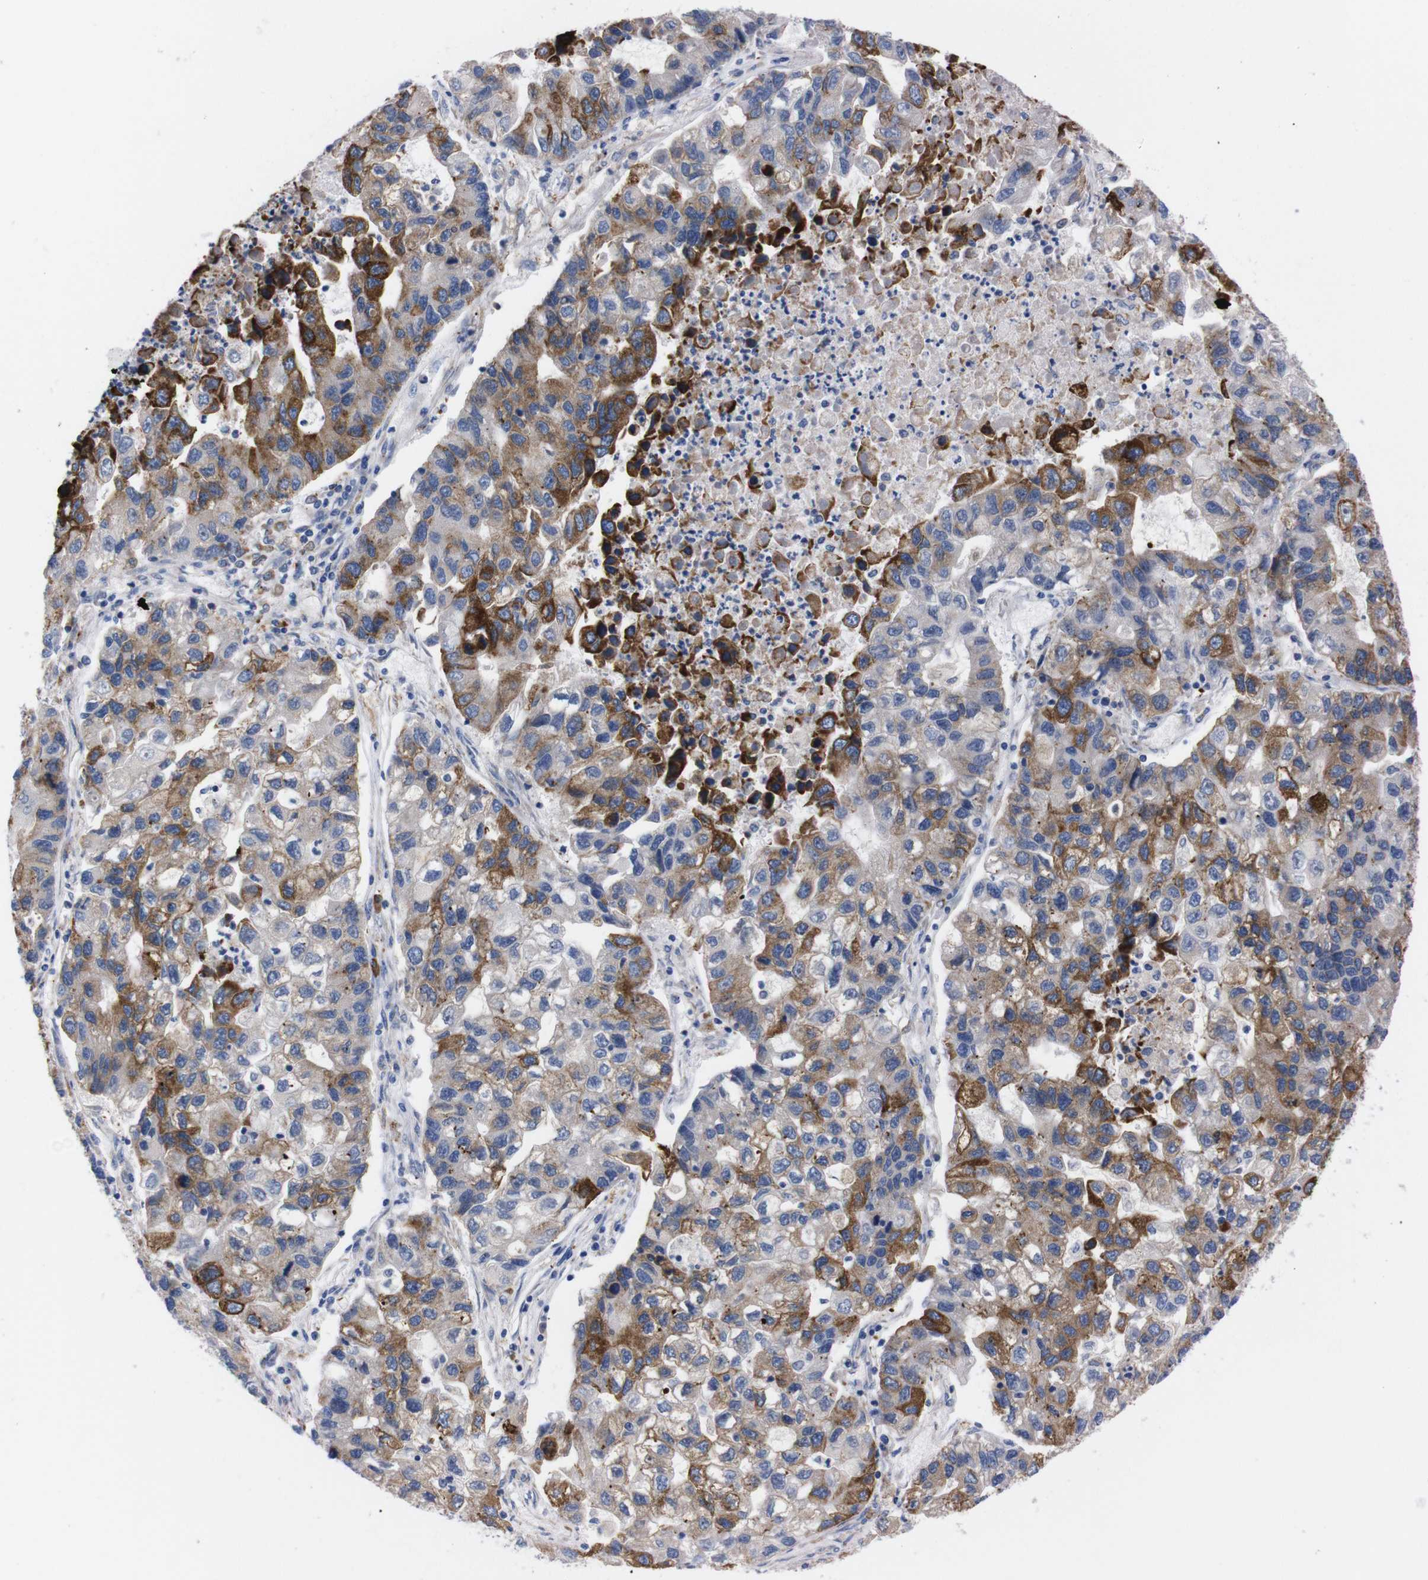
{"staining": {"intensity": "moderate", "quantity": "25%-75%", "location": "cytoplasmic/membranous"}, "tissue": "lung cancer", "cell_type": "Tumor cells", "image_type": "cancer", "snomed": [{"axis": "morphology", "description": "Adenocarcinoma, NOS"}, {"axis": "topography", "description": "Lung"}], "caption": "Lung cancer (adenocarcinoma) was stained to show a protein in brown. There is medium levels of moderate cytoplasmic/membranous staining in approximately 25%-75% of tumor cells.", "gene": "NEBL", "patient": {"sex": "female", "age": 51}}